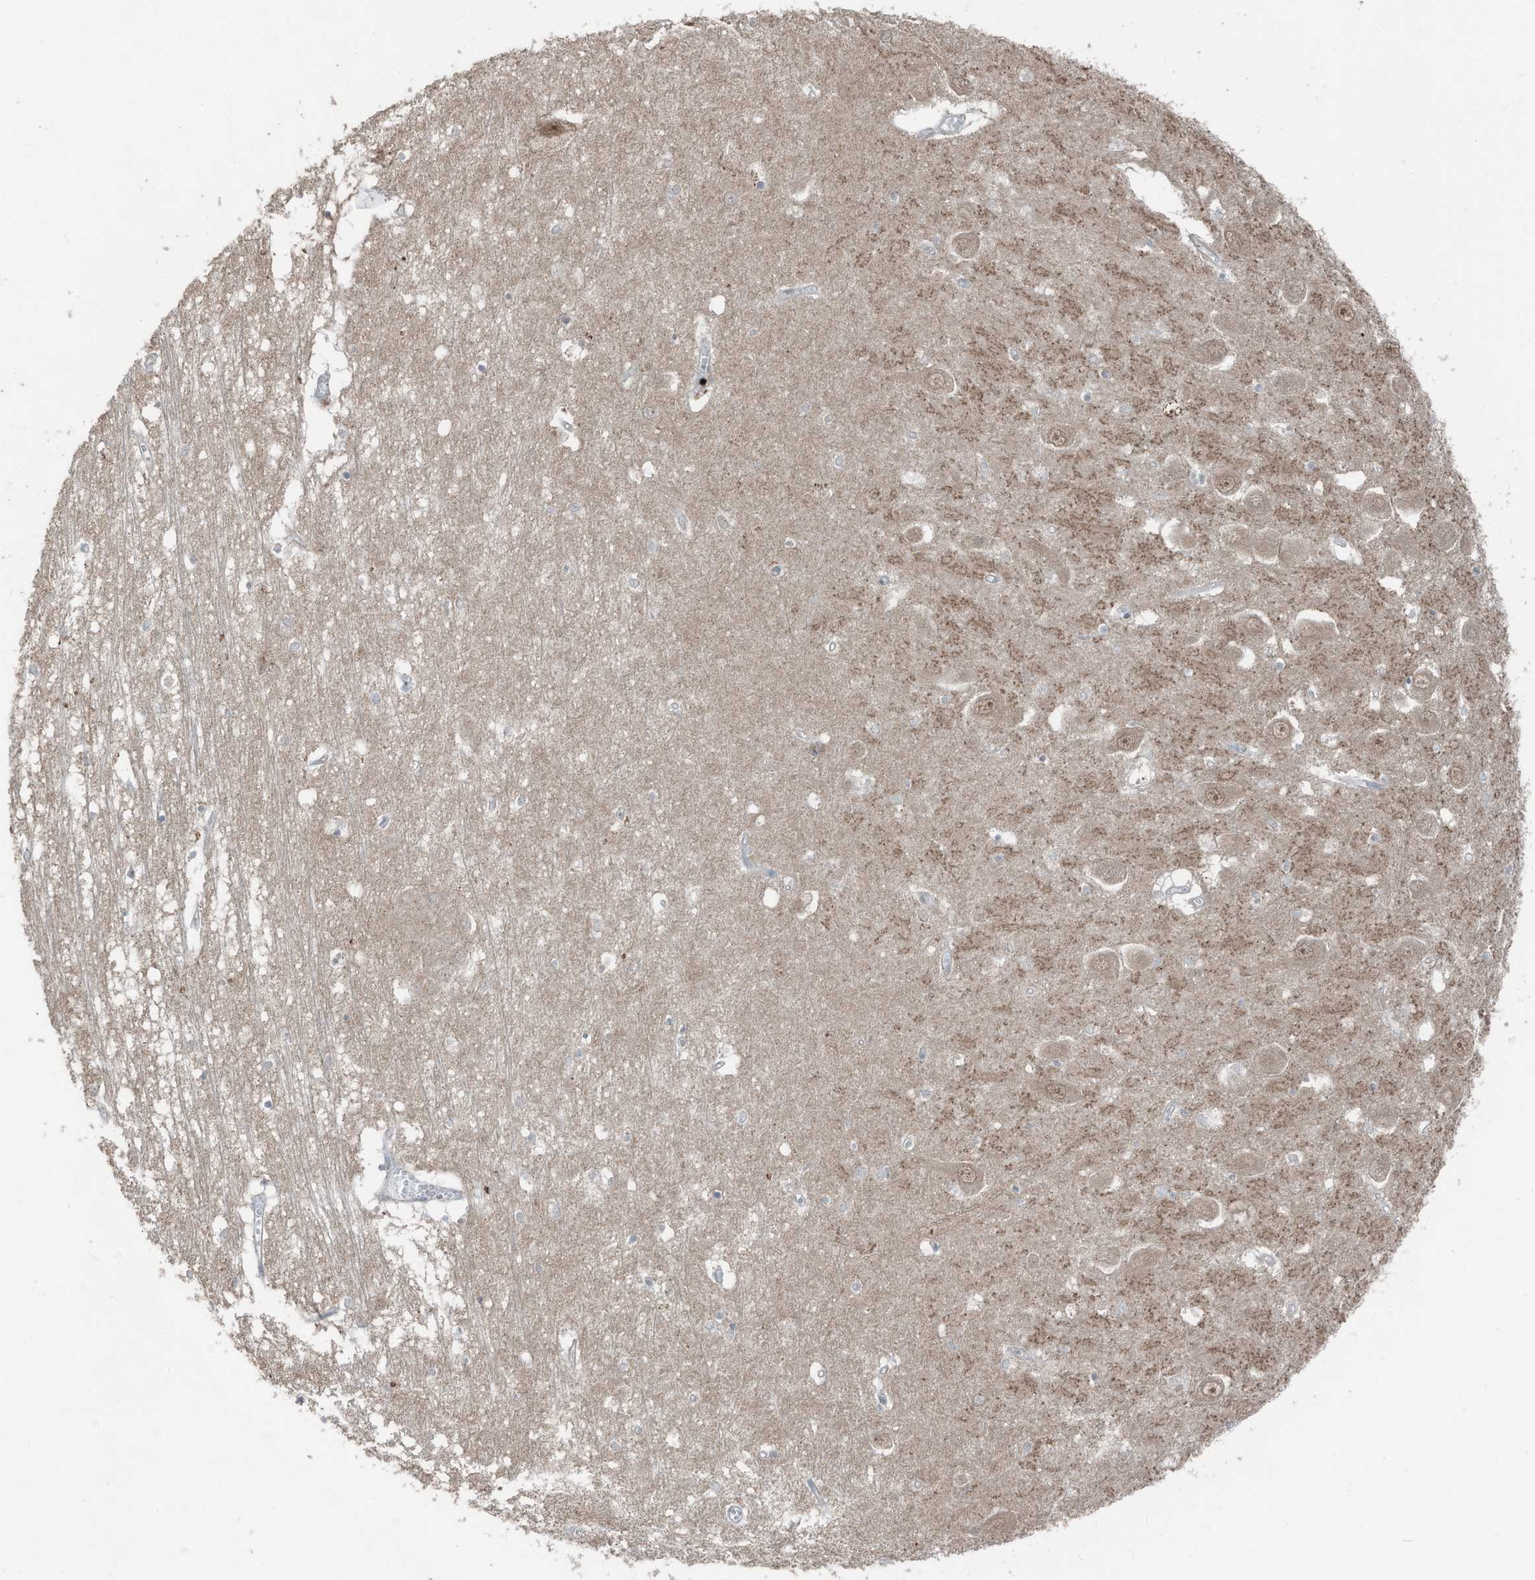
{"staining": {"intensity": "negative", "quantity": "none", "location": "none"}, "tissue": "hippocampus", "cell_type": "Glial cells", "image_type": "normal", "snomed": [{"axis": "morphology", "description": "Normal tissue, NOS"}, {"axis": "topography", "description": "Hippocampus"}], "caption": "This is an immunohistochemistry (IHC) micrograph of unremarkable hippocampus. There is no positivity in glial cells.", "gene": "TXNDC9", "patient": {"sex": "male", "age": 70}}